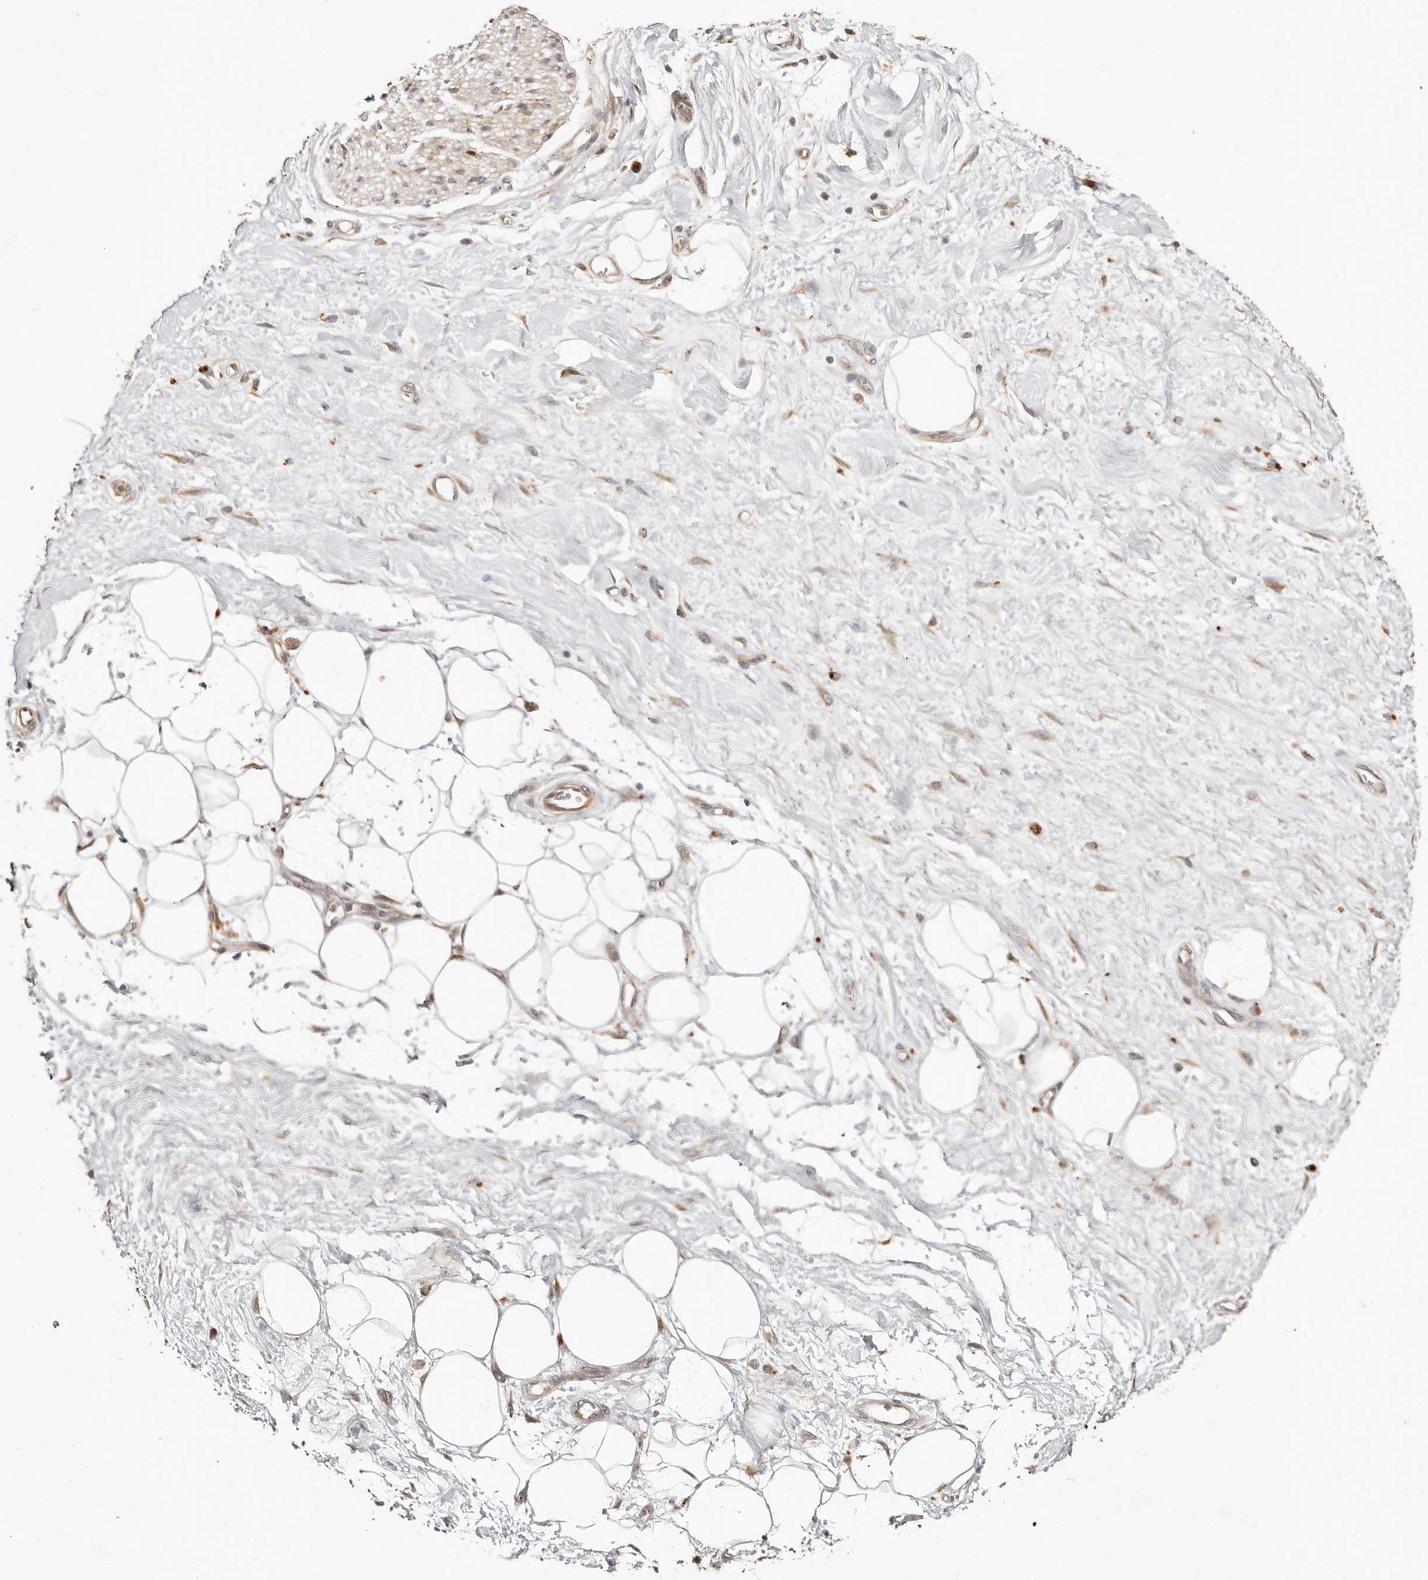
{"staining": {"intensity": "moderate", "quantity": ">75%", "location": "cytoplasmic/membranous"}, "tissue": "adipose tissue", "cell_type": "Adipocytes", "image_type": "normal", "snomed": [{"axis": "morphology", "description": "Normal tissue, NOS"}, {"axis": "morphology", "description": "Adenocarcinoma, NOS"}, {"axis": "topography", "description": "Pancreas"}, {"axis": "topography", "description": "Peripheral nerve tissue"}], "caption": "Moderate cytoplasmic/membranous expression for a protein is identified in about >75% of adipocytes of normal adipose tissue using IHC.", "gene": "USP33", "patient": {"sex": "male", "age": 59}}